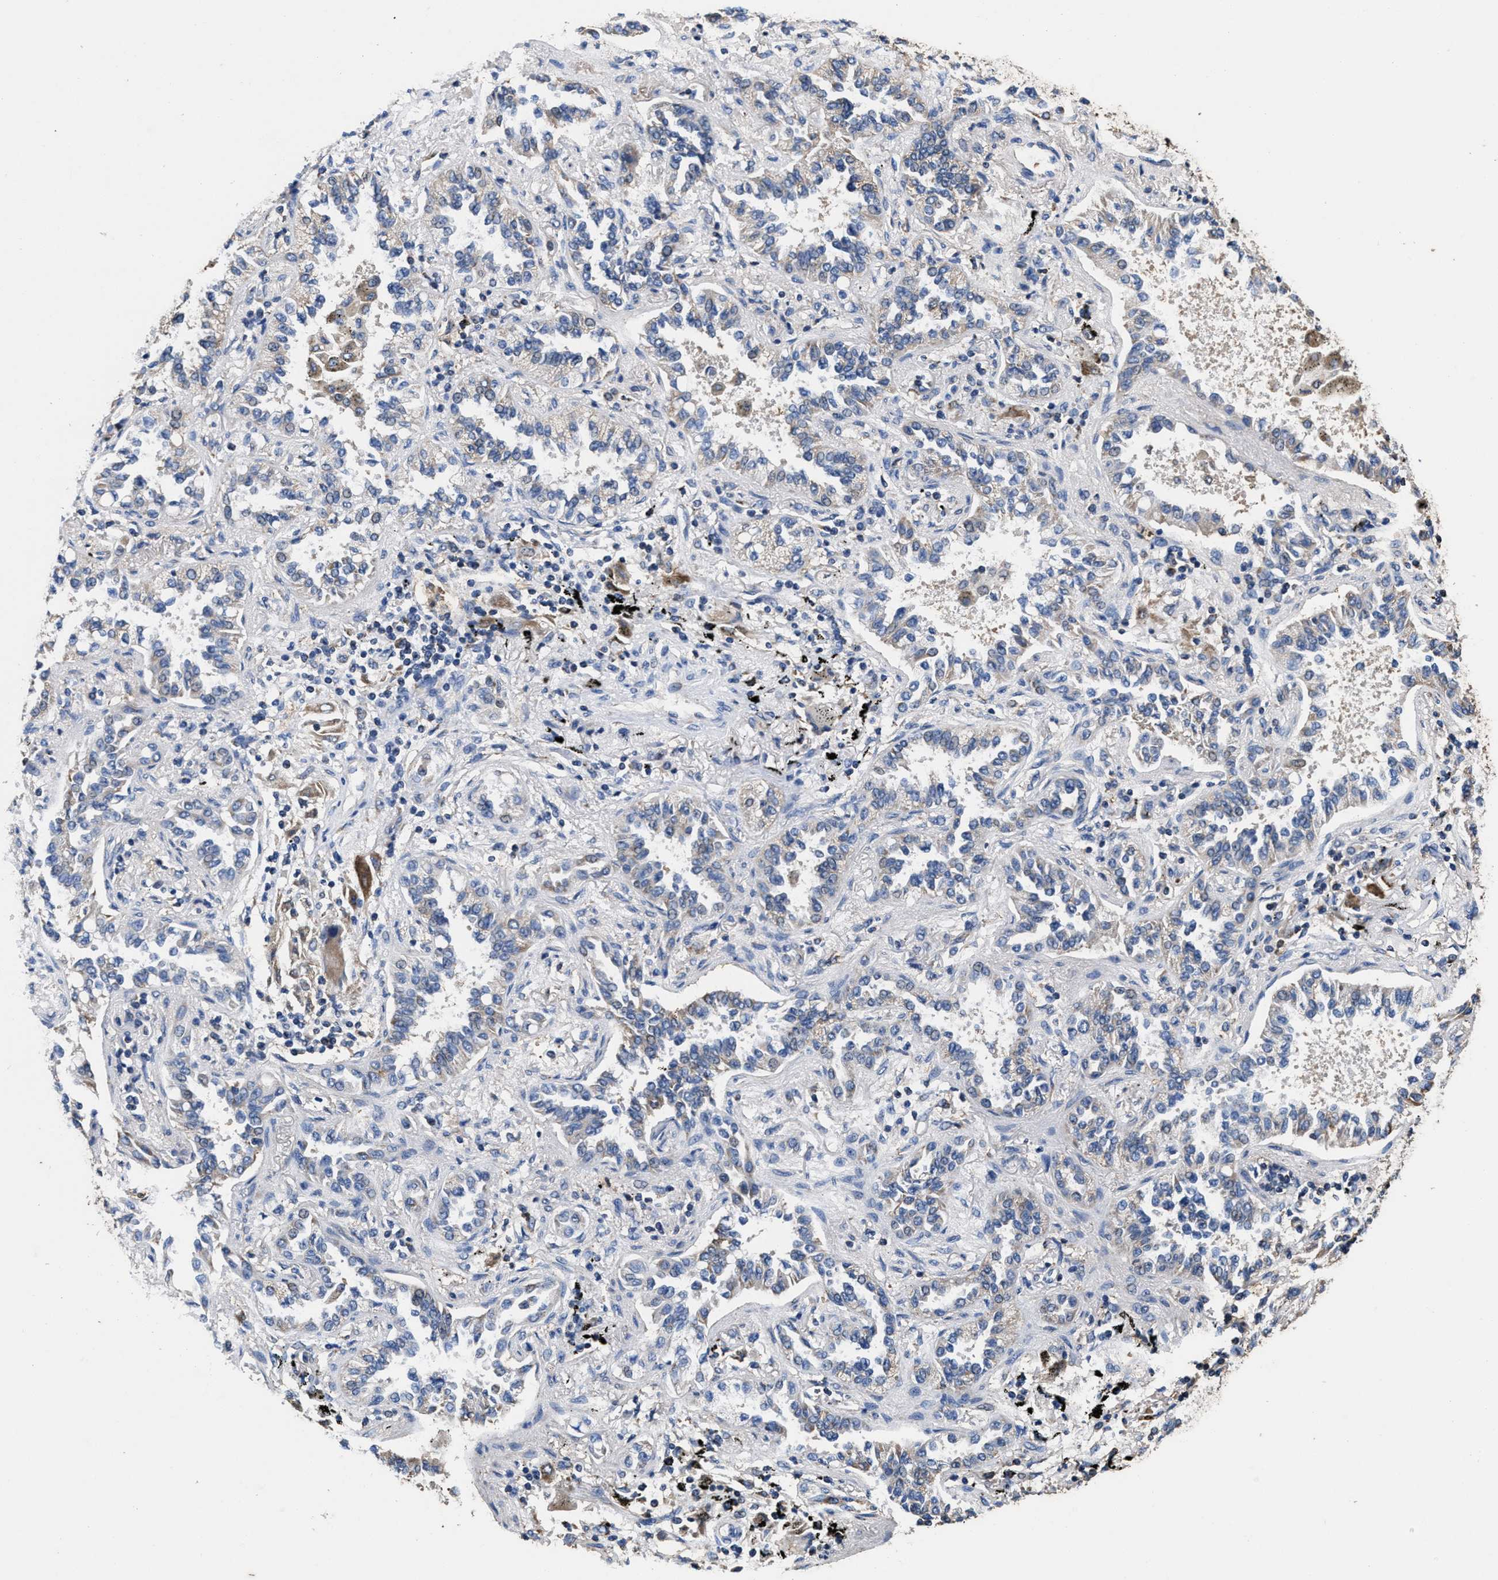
{"staining": {"intensity": "weak", "quantity": "<25%", "location": "cytoplasmic/membranous"}, "tissue": "lung cancer", "cell_type": "Tumor cells", "image_type": "cancer", "snomed": [{"axis": "morphology", "description": "Normal tissue, NOS"}, {"axis": "morphology", "description": "Adenocarcinoma, NOS"}, {"axis": "topography", "description": "Lung"}], "caption": "Immunohistochemistry of lung adenocarcinoma demonstrates no expression in tumor cells.", "gene": "ACLY", "patient": {"sex": "male", "age": 59}}